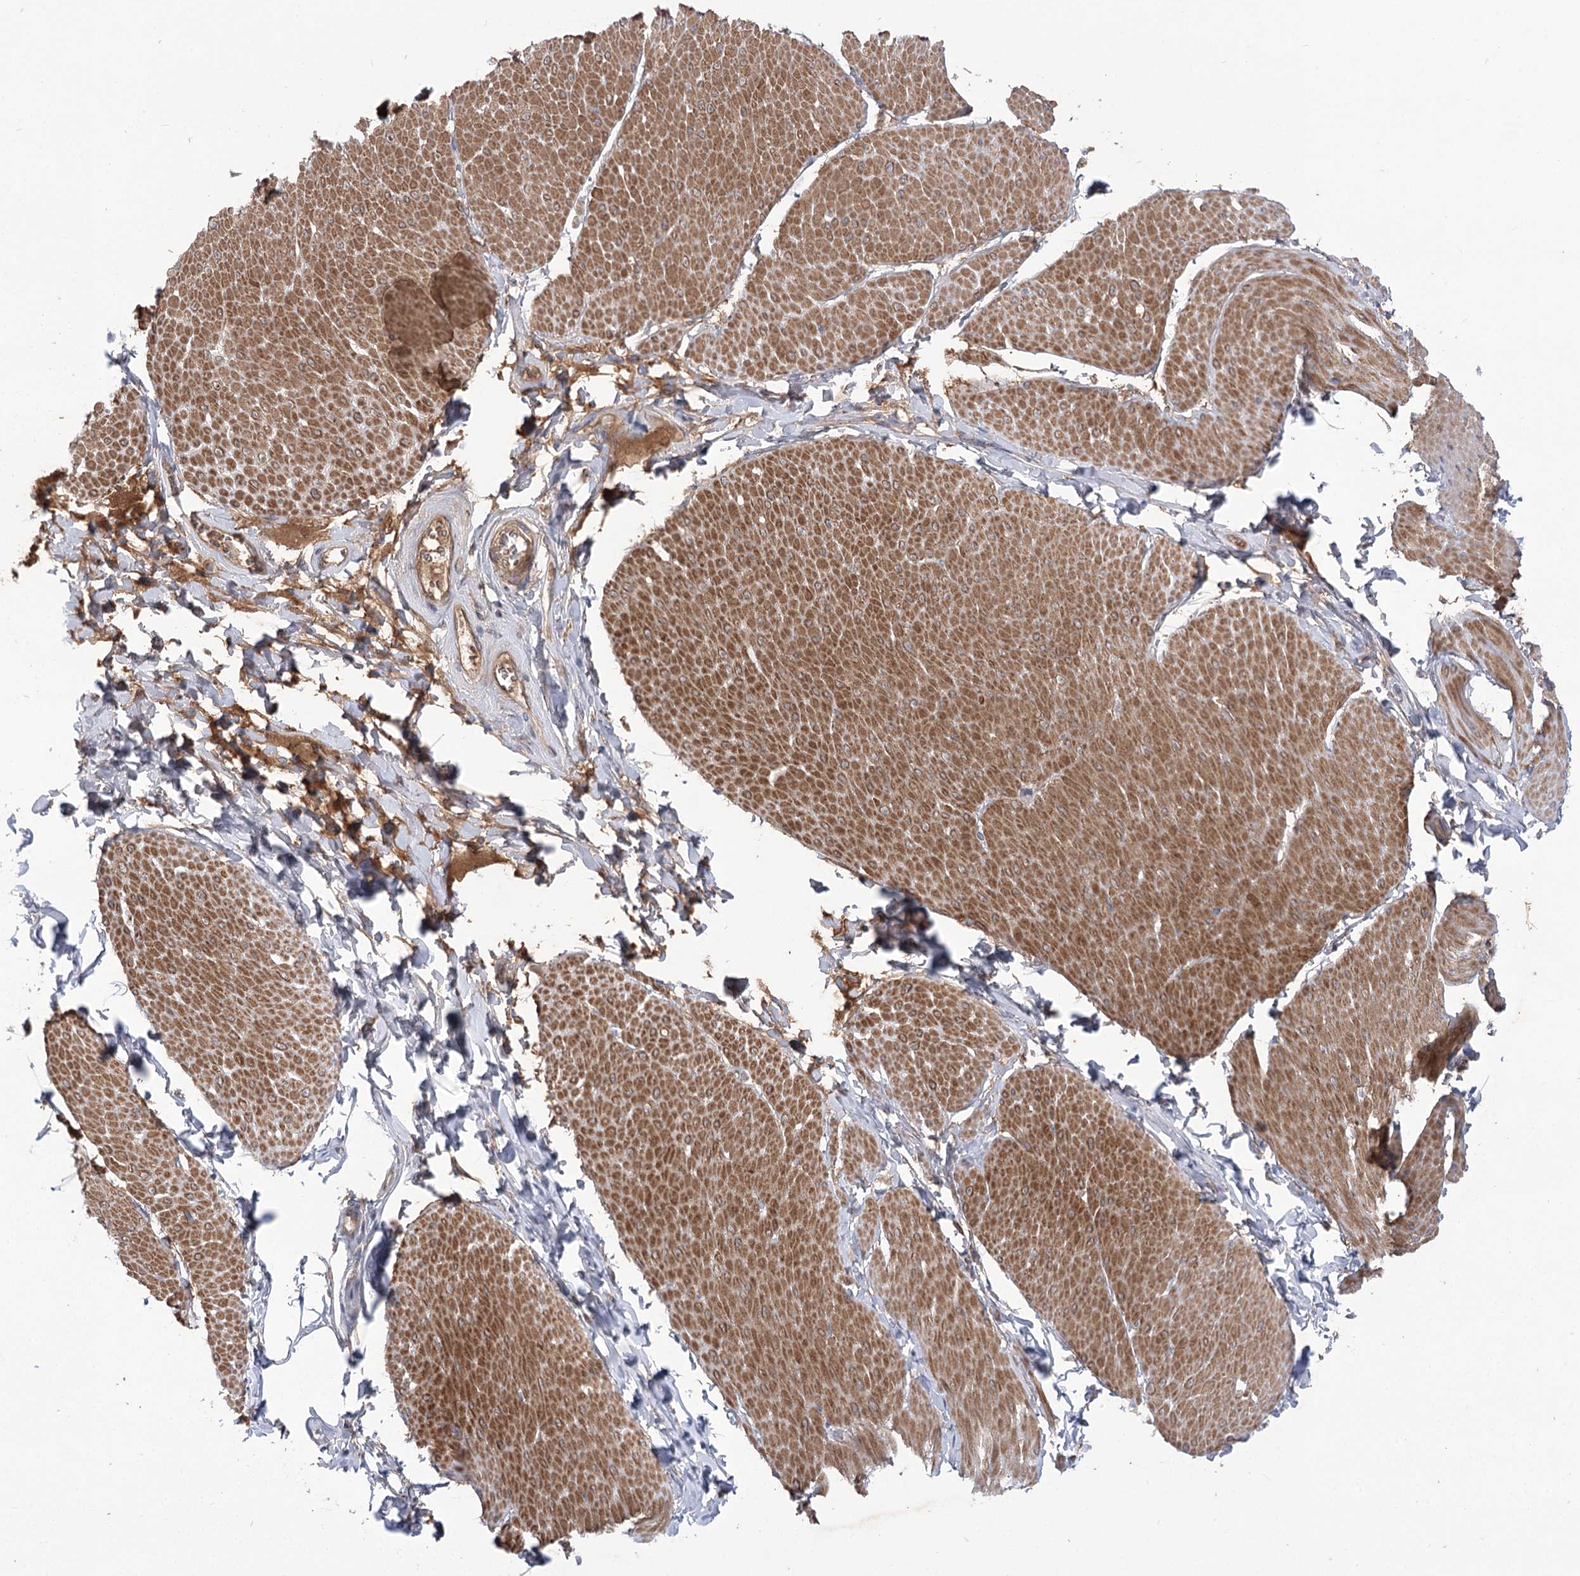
{"staining": {"intensity": "moderate", "quantity": ">75%", "location": "cytoplasmic/membranous"}, "tissue": "smooth muscle", "cell_type": "Smooth muscle cells", "image_type": "normal", "snomed": [{"axis": "morphology", "description": "Urothelial carcinoma, High grade"}, {"axis": "topography", "description": "Urinary bladder"}], "caption": "Protein staining of unremarkable smooth muscle exhibits moderate cytoplasmic/membranous positivity in about >75% of smooth muscle cells.", "gene": "GBF1", "patient": {"sex": "male", "age": 46}}